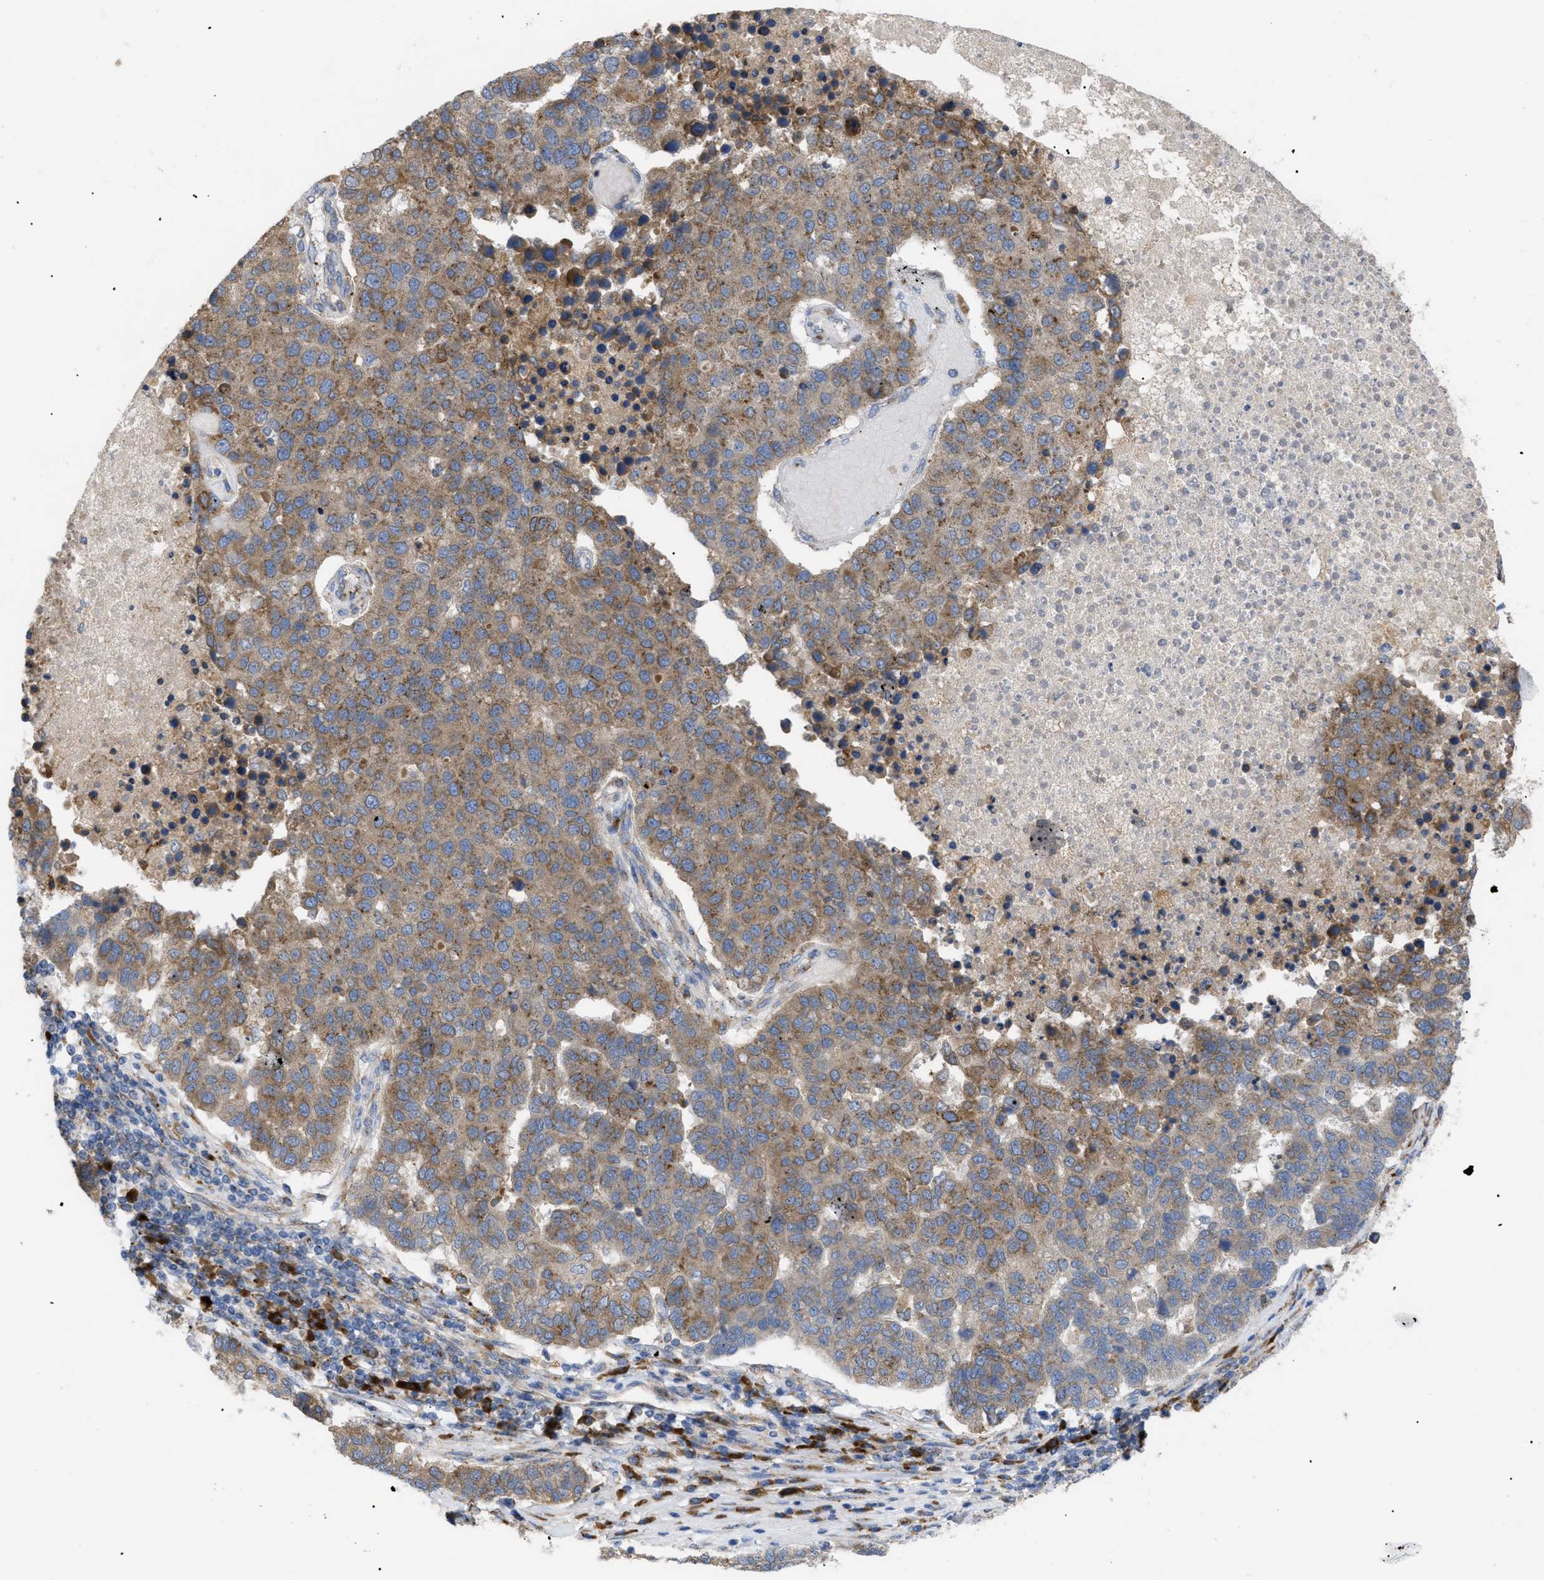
{"staining": {"intensity": "moderate", "quantity": ">75%", "location": "cytoplasmic/membranous"}, "tissue": "pancreatic cancer", "cell_type": "Tumor cells", "image_type": "cancer", "snomed": [{"axis": "morphology", "description": "Adenocarcinoma, NOS"}, {"axis": "topography", "description": "Pancreas"}], "caption": "About >75% of tumor cells in pancreatic cancer demonstrate moderate cytoplasmic/membranous protein expression as visualized by brown immunohistochemical staining.", "gene": "SLC50A1", "patient": {"sex": "female", "age": 61}}